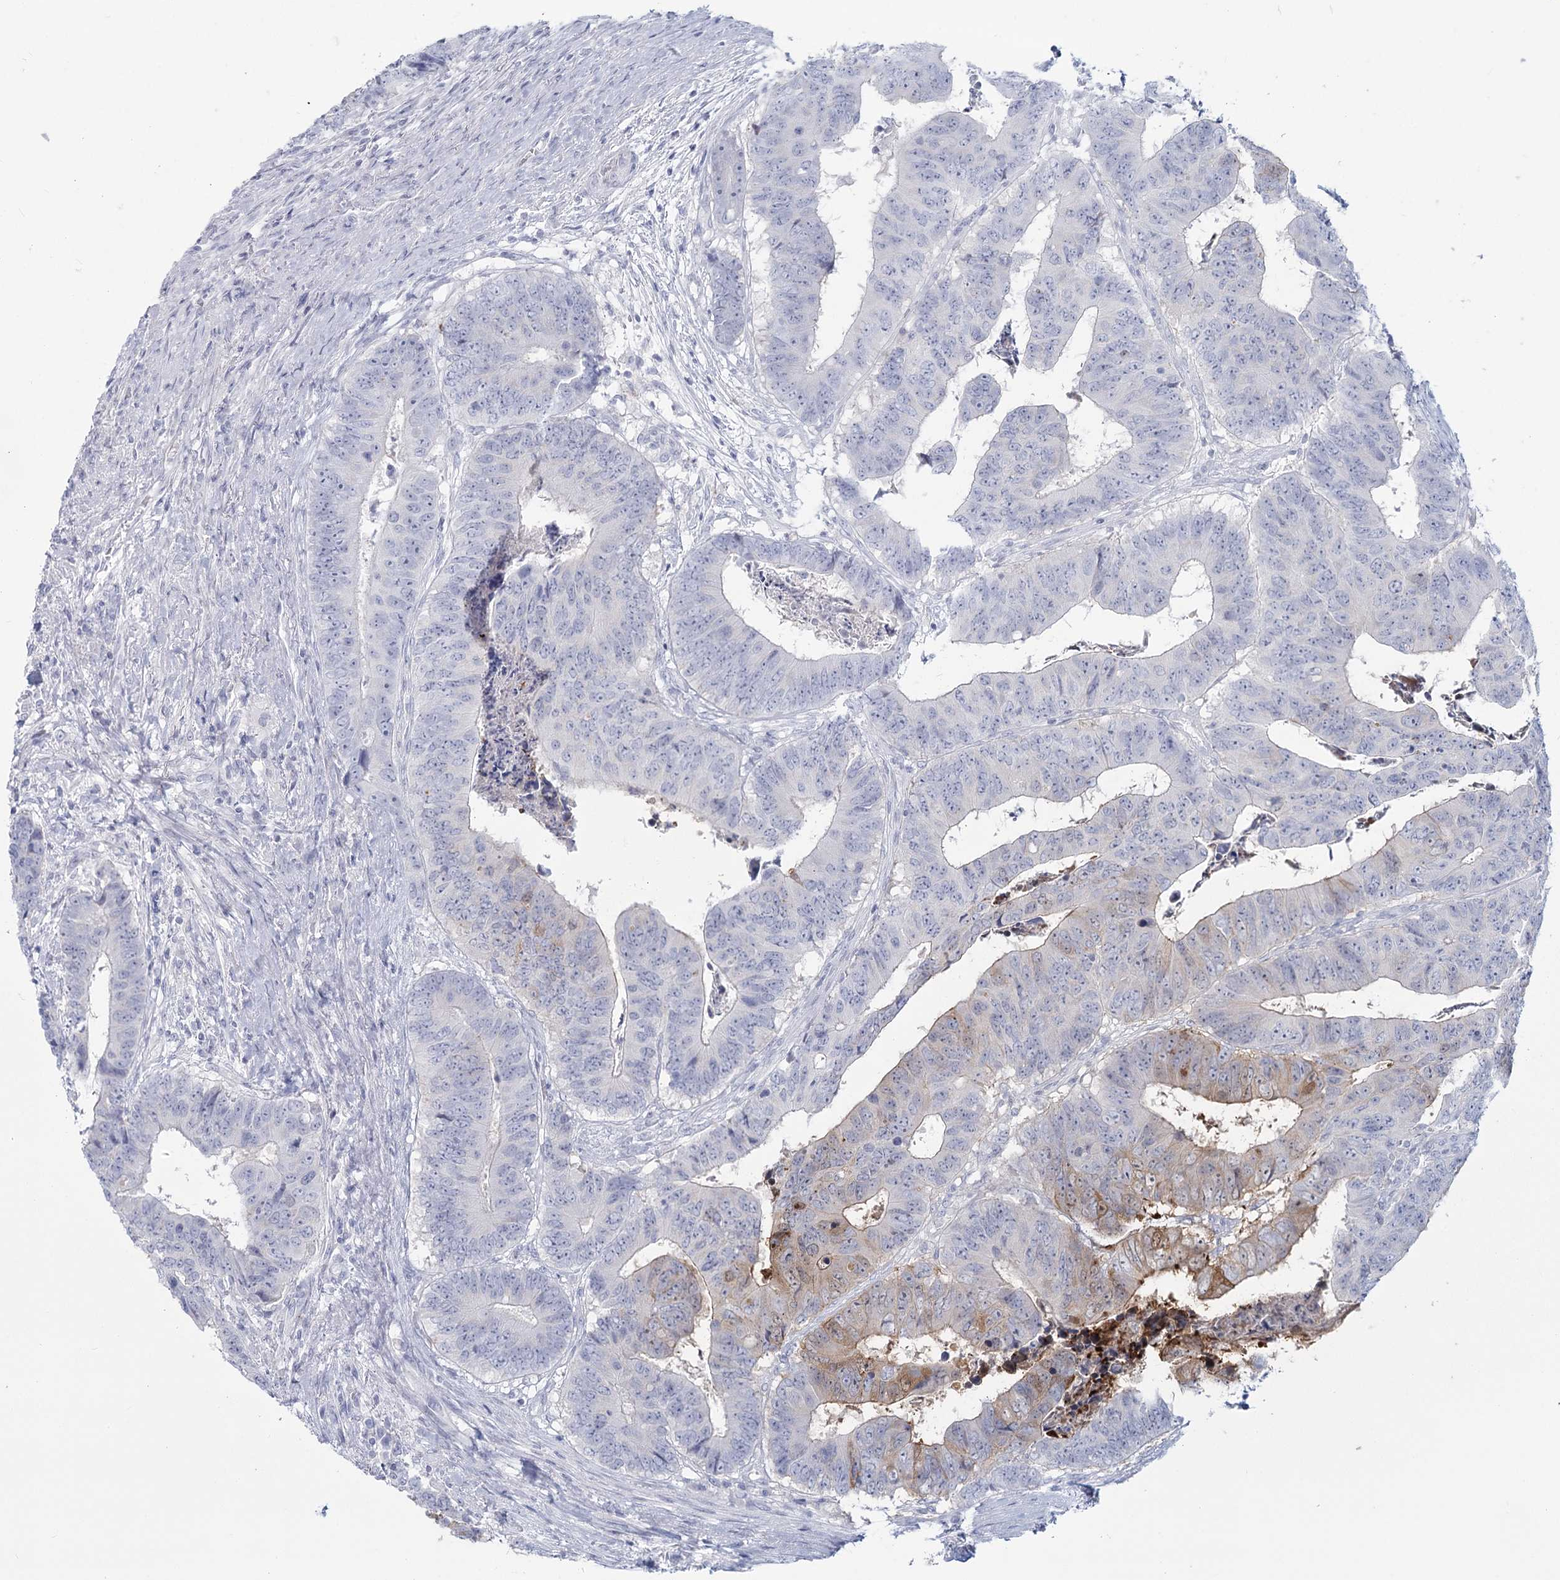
{"staining": {"intensity": "weak", "quantity": "<25%", "location": "cytoplasmic/membranous"}, "tissue": "colorectal cancer", "cell_type": "Tumor cells", "image_type": "cancer", "snomed": [{"axis": "morphology", "description": "Adenocarcinoma, NOS"}, {"axis": "topography", "description": "Rectum"}], "caption": "Tumor cells are negative for protein expression in human colorectal cancer (adenocarcinoma).", "gene": "SLC6A19", "patient": {"sex": "male", "age": 84}}